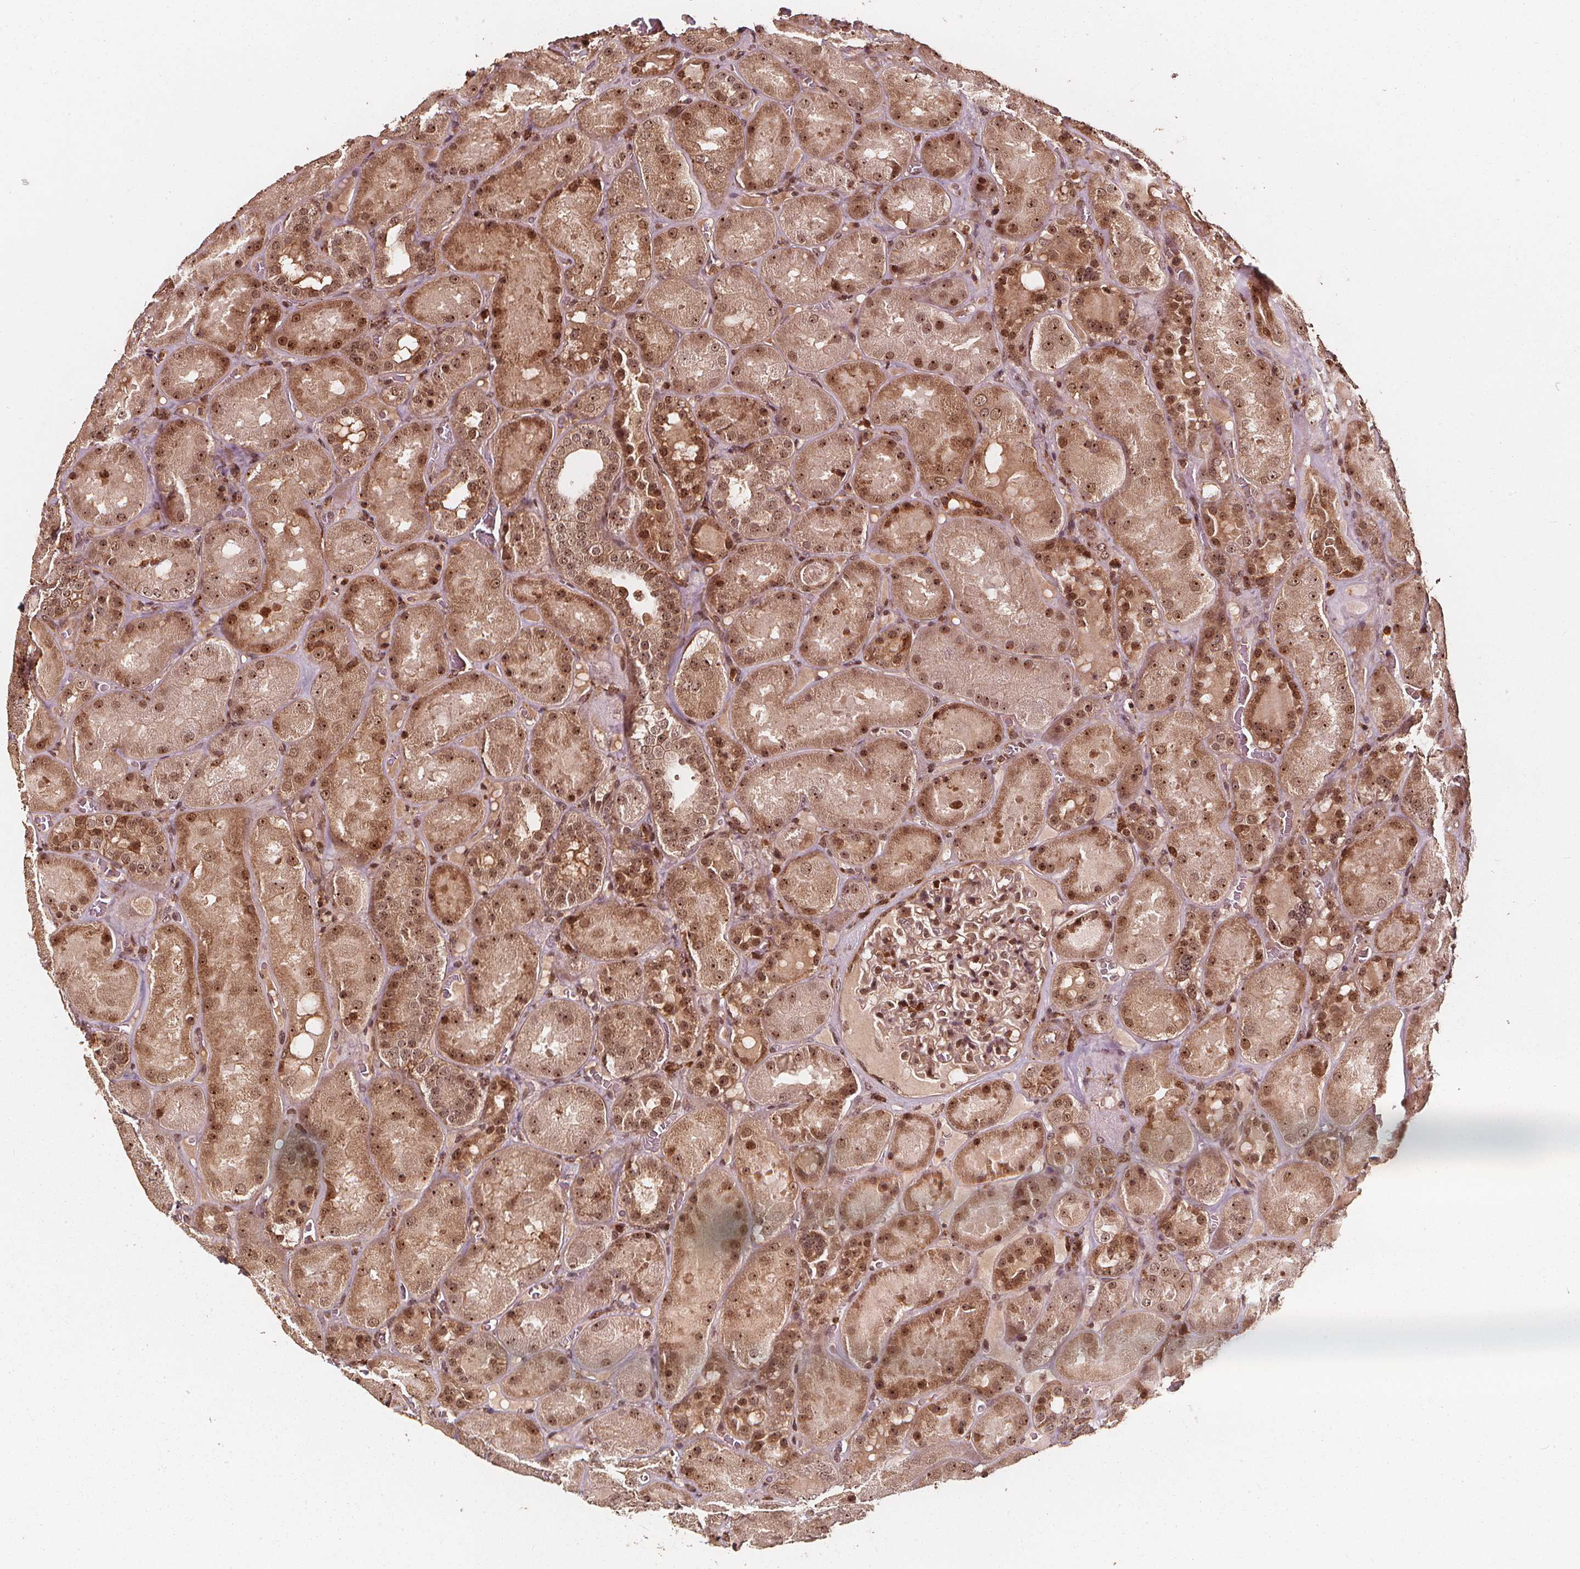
{"staining": {"intensity": "strong", "quantity": "25%-75%", "location": "nuclear"}, "tissue": "kidney", "cell_type": "Cells in glomeruli", "image_type": "normal", "snomed": [{"axis": "morphology", "description": "Normal tissue, NOS"}, {"axis": "topography", "description": "Kidney"}], "caption": "High-magnification brightfield microscopy of benign kidney stained with DAB (3,3'-diaminobenzidine) (brown) and counterstained with hematoxylin (blue). cells in glomeruli exhibit strong nuclear expression is appreciated in about25%-75% of cells. (DAB = brown stain, brightfield microscopy at high magnification).", "gene": "EXOSC9", "patient": {"sex": "male", "age": 73}}